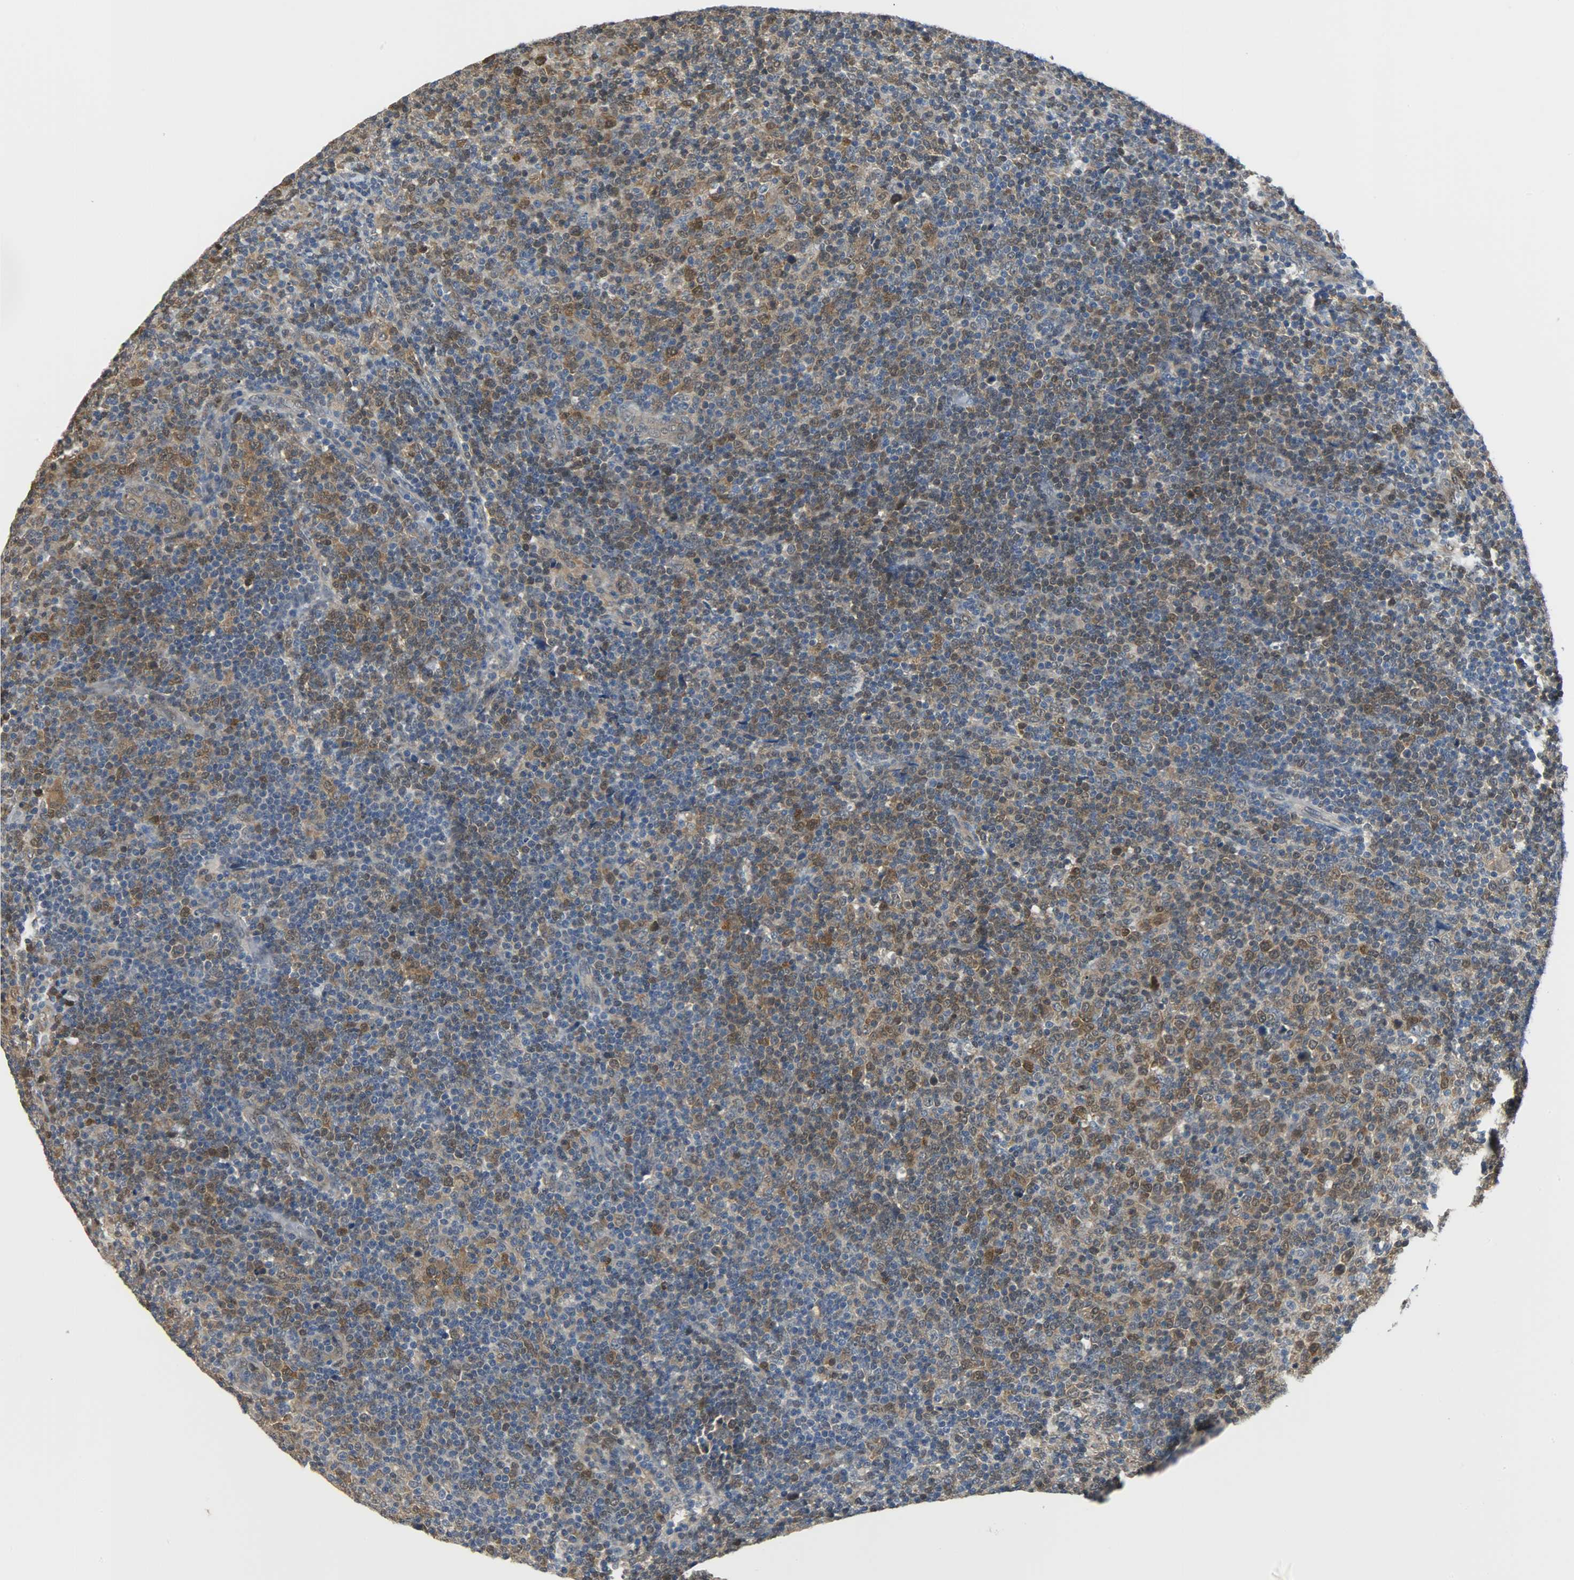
{"staining": {"intensity": "strong", "quantity": ">75%", "location": "cytoplasmic/membranous,nuclear"}, "tissue": "lymphoma", "cell_type": "Tumor cells", "image_type": "cancer", "snomed": [{"axis": "morphology", "description": "Malignant lymphoma, non-Hodgkin's type, Low grade"}, {"axis": "topography", "description": "Lymph node"}], "caption": "Human low-grade malignant lymphoma, non-Hodgkin's type stained with a protein marker shows strong staining in tumor cells.", "gene": "EIF4EBP1", "patient": {"sex": "male", "age": 70}}